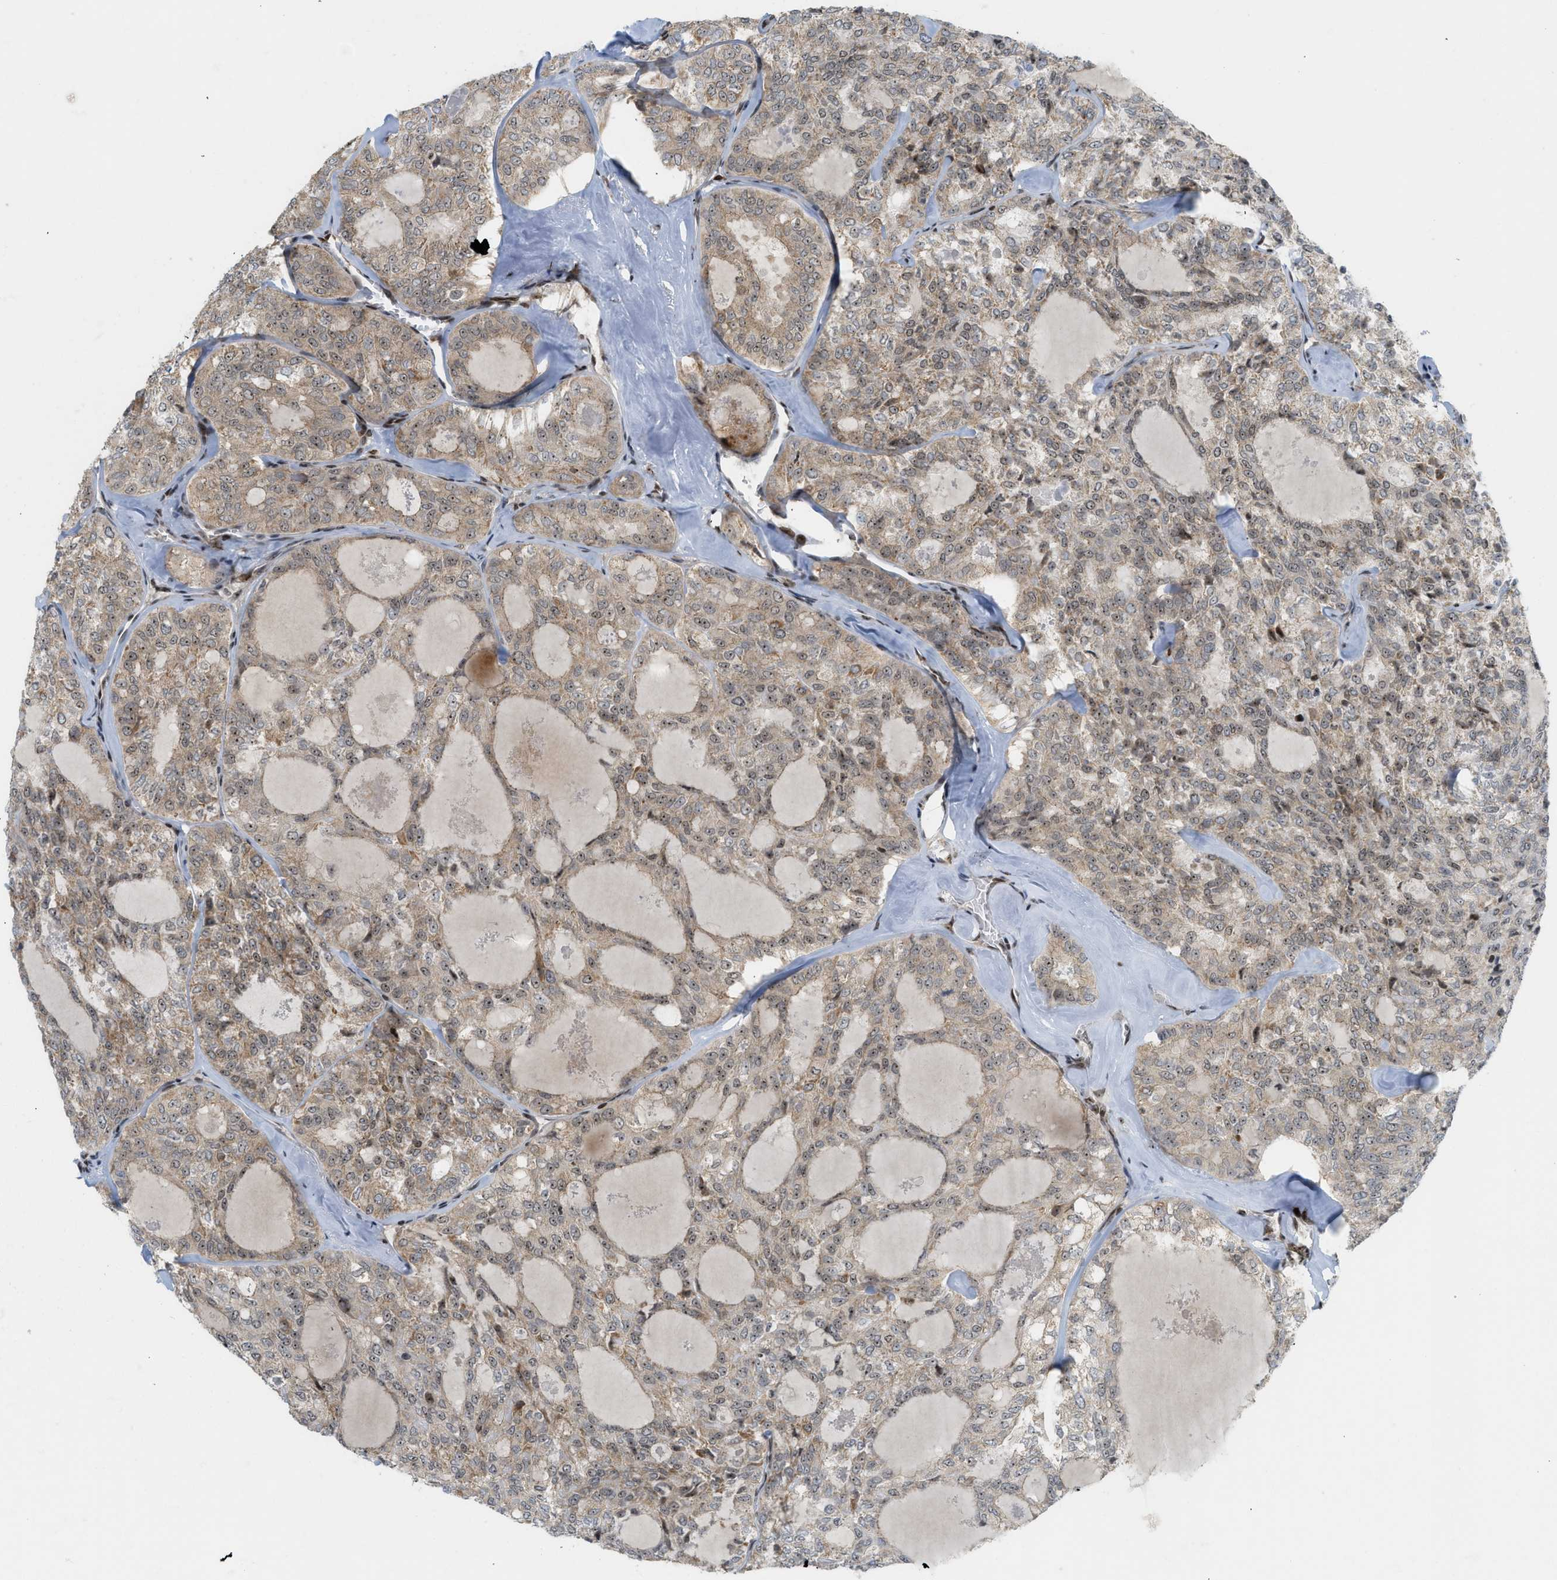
{"staining": {"intensity": "moderate", "quantity": "25%-75%", "location": "nuclear"}, "tissue": "thyroid cancer", "cell_type": "Tumor cells", "image_type": "cancer", "snomed": [{"axis": "morphology", "description": "Follicular adenoma carcinoma, NOS"}, {"axis": "topography", "description": "Thyroid gland"}], "caption": "Tumor cells reveal medium levels of moderate nuclear positivity in approximately 25%-75% of cells in thyroid cancer. The staining was performed using DAB, with brown indicating positive protein expression. Nuclei are stained blue with hematoxylin.", "gene": "ZNF22", "patient": {"sex": "male", "age": 75}}